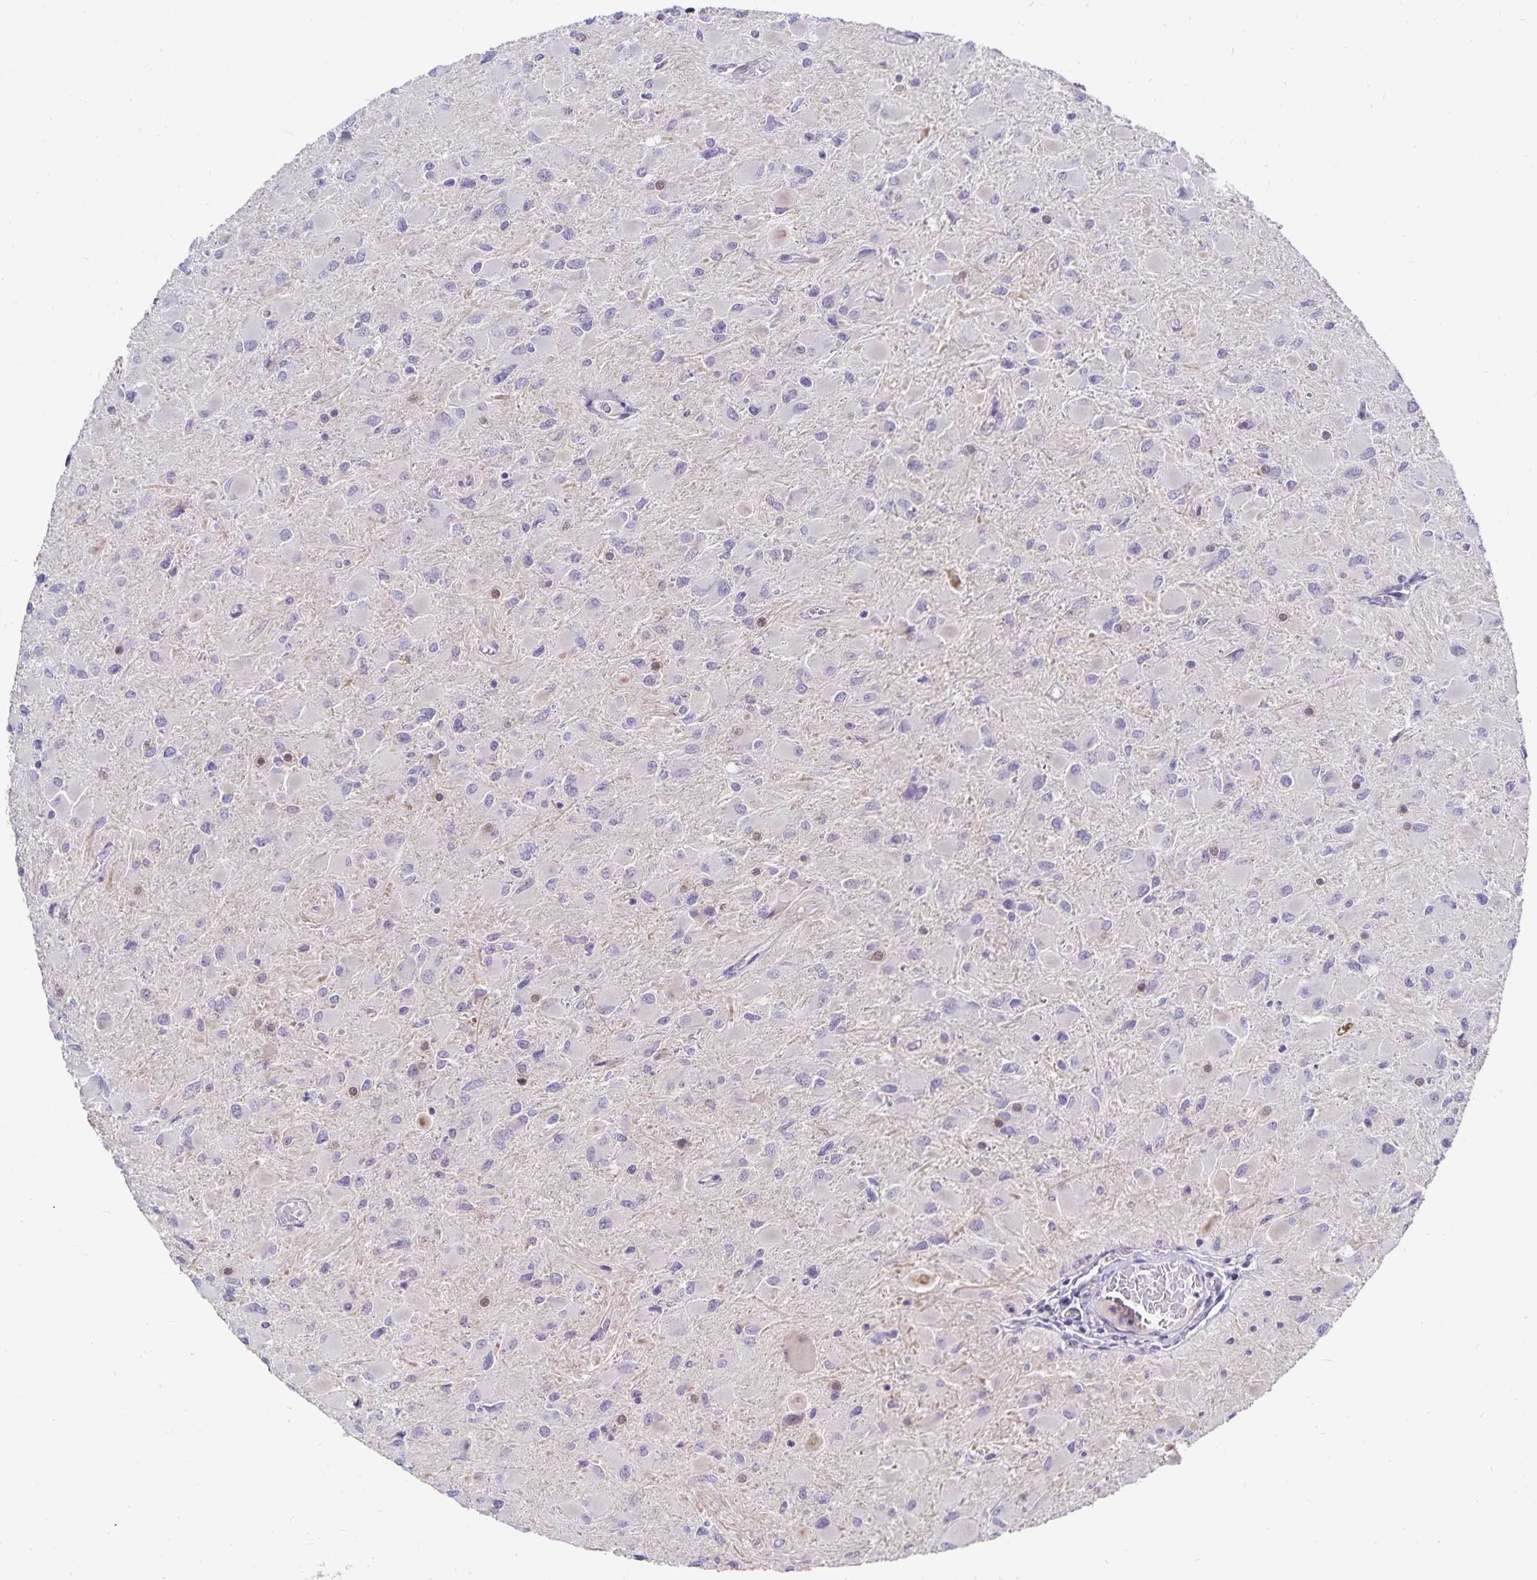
{"staining": {"intensity": "negative", "quantity": "none", "location": "none"}, "tissue": "glioma", "cell_type": "Tumor cells", "image_type": "cancer", "snomed": [{"axis": "morphology", "description": "Glioma, malignant, High grade"}, {"axis": "topography", "description": "Cerebral cortex"}], "caption": "An immunohistochemistry histopathology image of glioma is shown. There is no staining in tumor cells of glioma.", "gene": "CDKN2B", "patient": {"sex": "female", "age": 36}}